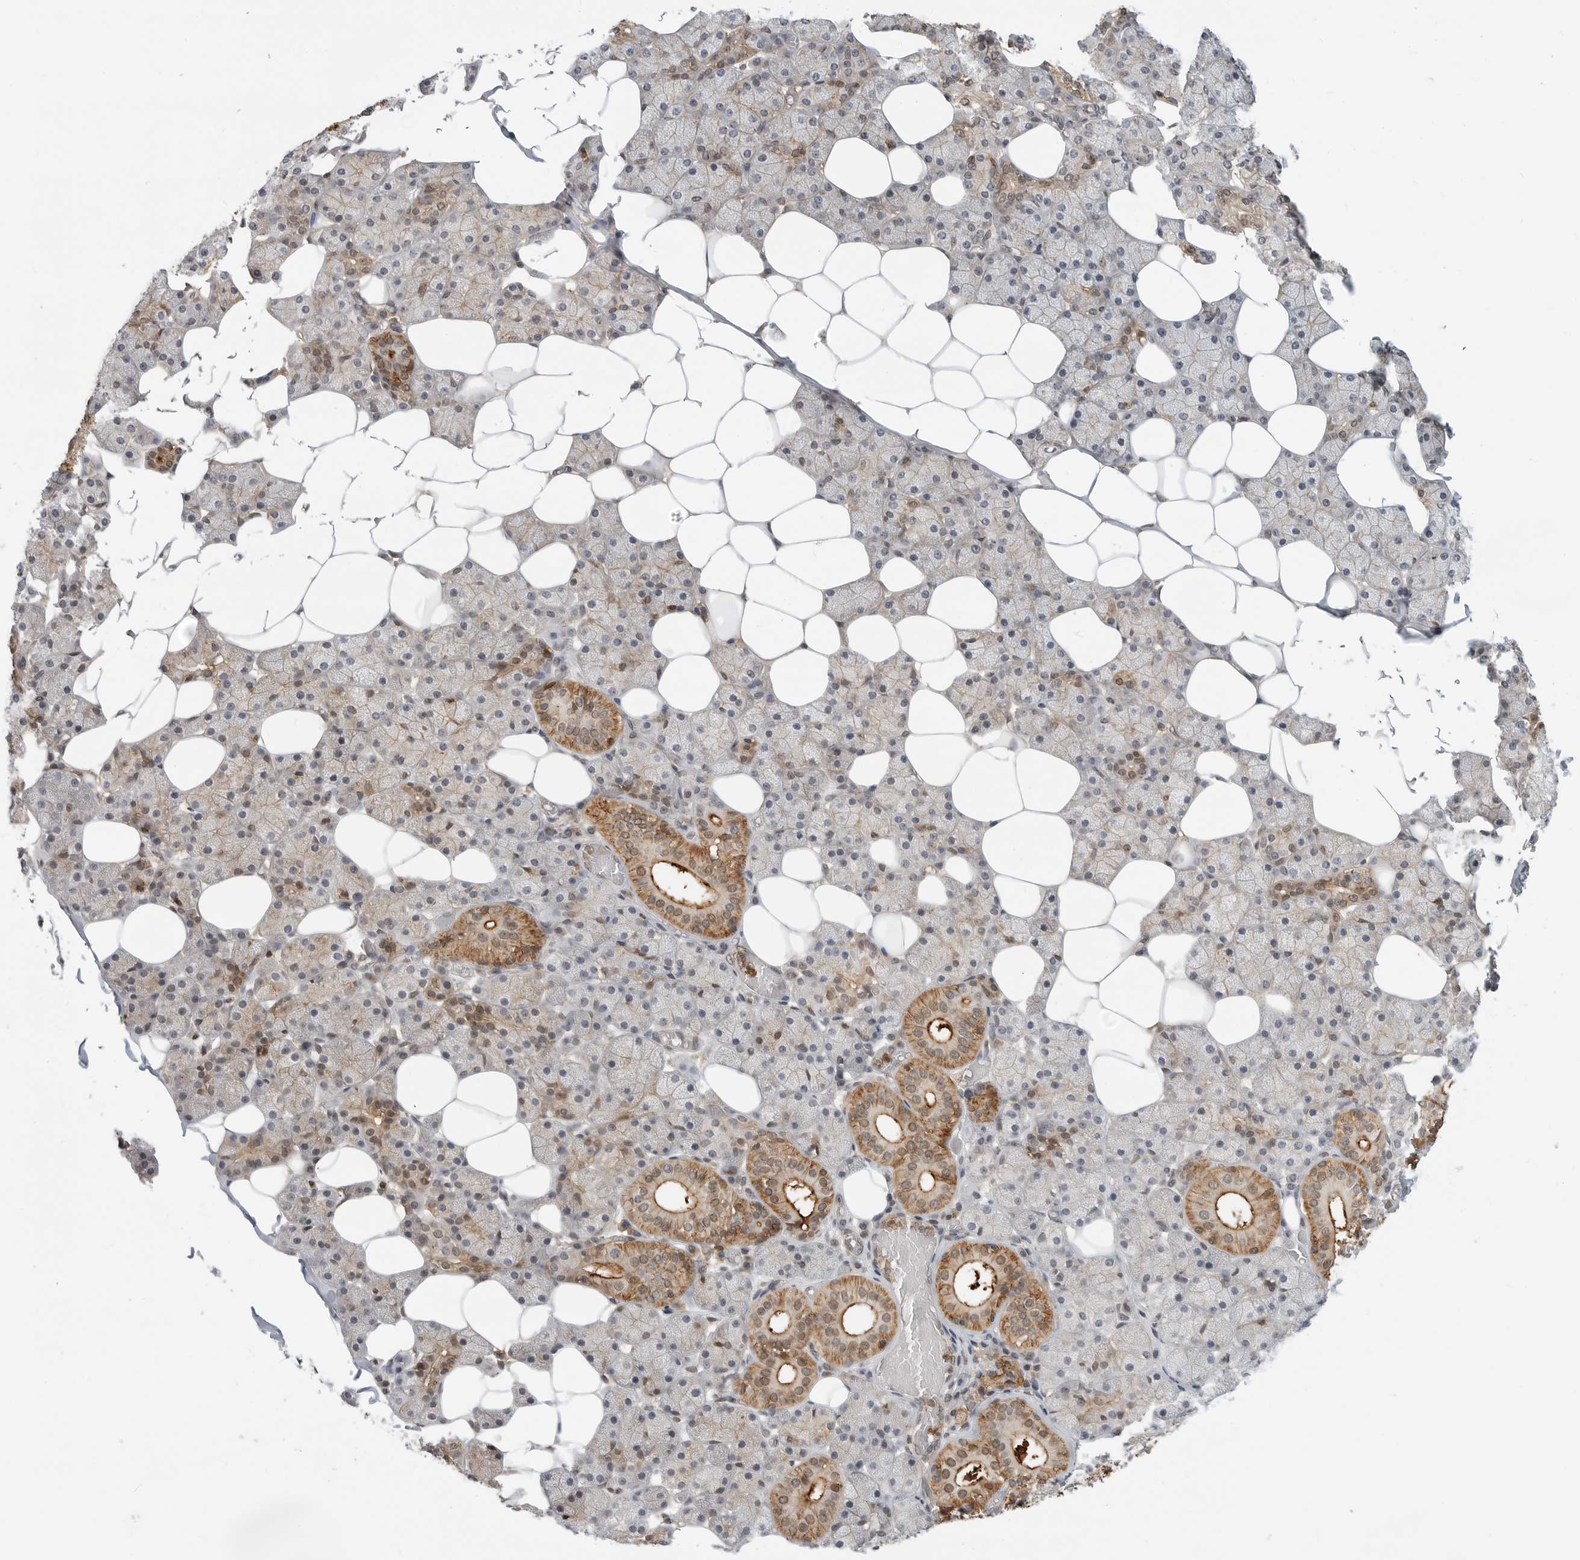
{"staining": {"intensity": "moderate", "quantity": "25%-75%", "location": "cytoplasmic/membranous,nuclear"}, "tissue": "salivary gland", "cell_type": "Glandular cells", "image_type": "normal", "snomed": [{"axis": "morphology", "description": "Normal tissue, NOS"}, {"axis": "topography", "description": "Salivary gland"}], "caption": "This photomicrograph reveals normal salivary gland stained with IHC to label a protein in brown. The cytoplasmic/membranous,nuclear of glandular cells show moderate positivity for the protein. Nuclei are counter-stained blue.", "gene": "ANXA11", "patient": {"sex": "female", "age": 33}}